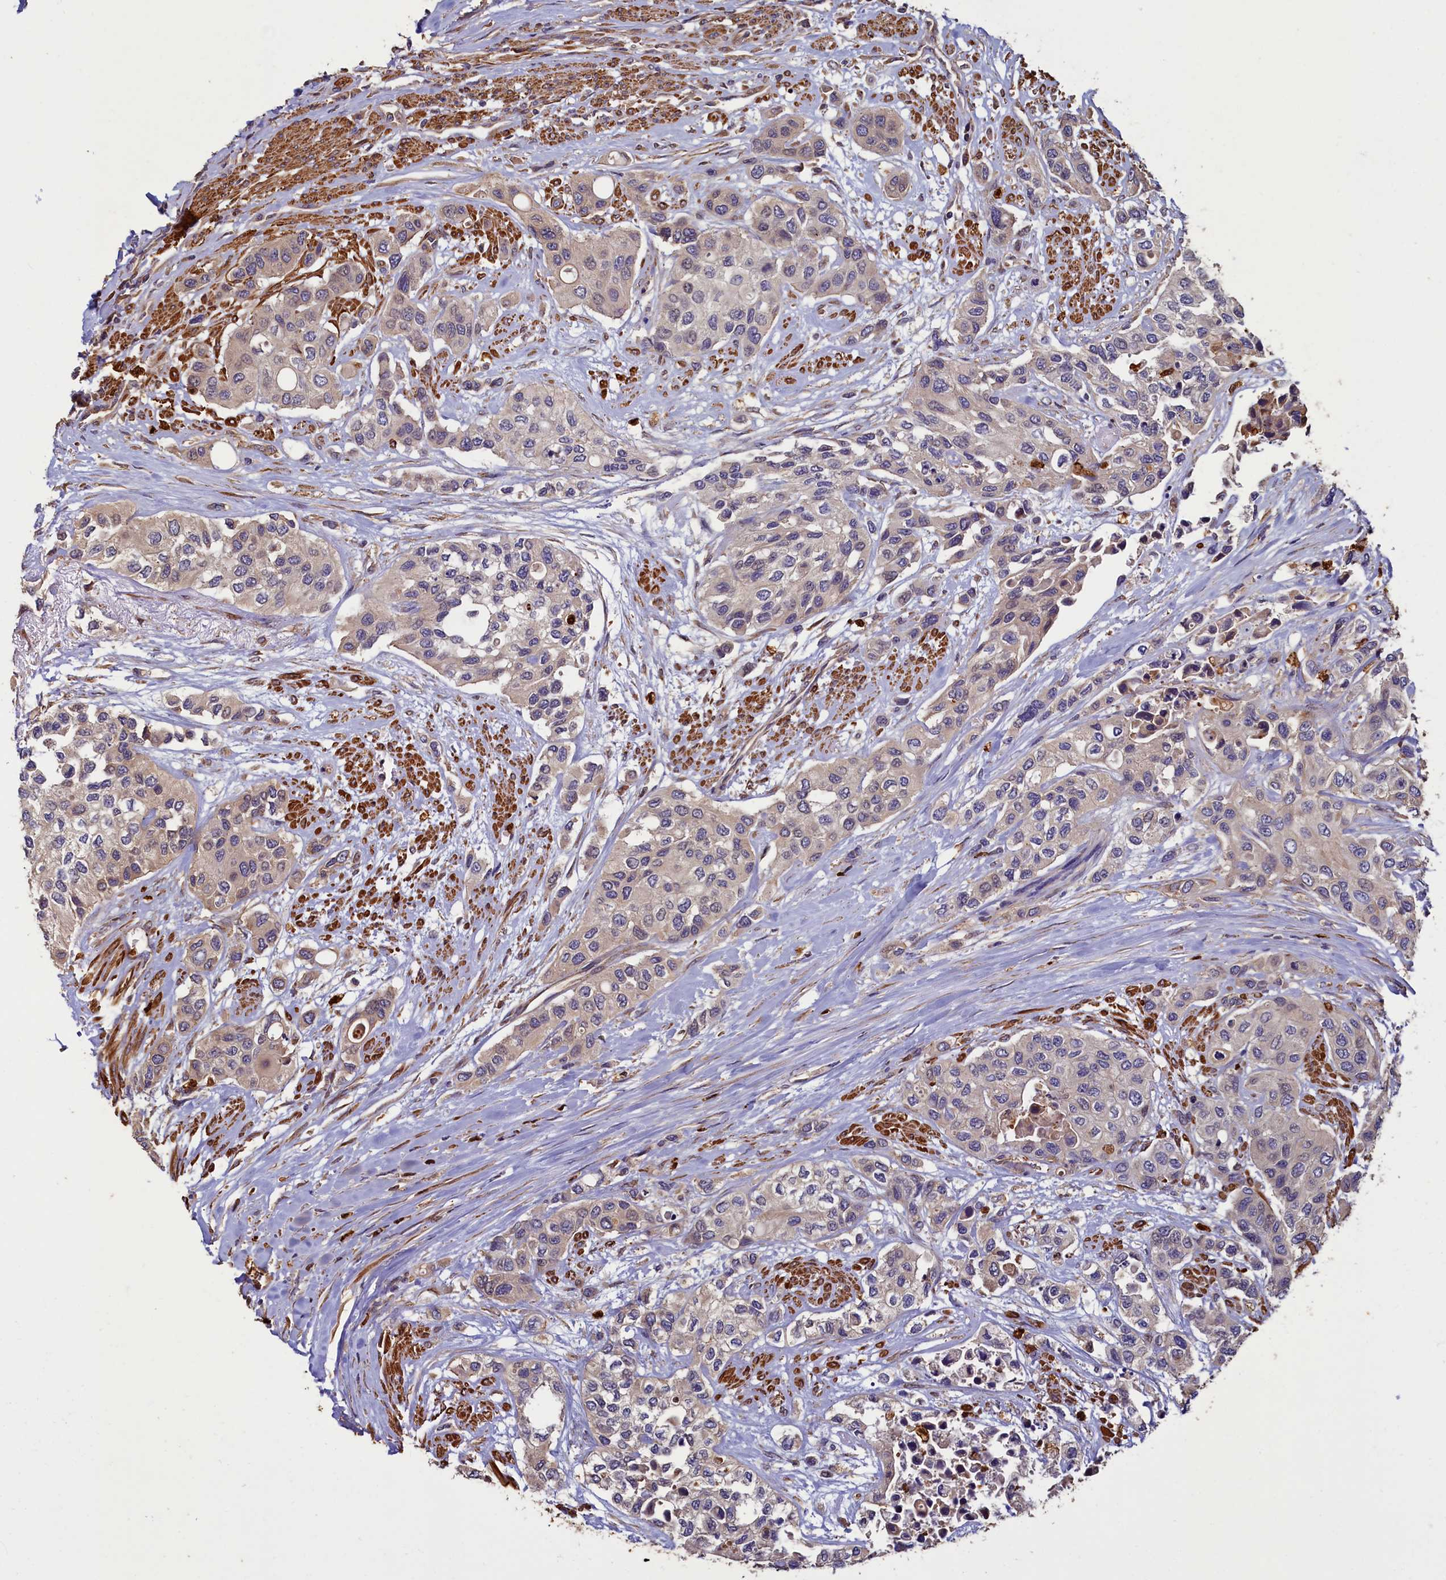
{"staining": {"intensity": "weak", "quantity": "<25%", "location": "cytoplasmic/membranous"}, "tissue": "urothelial cancer", "cell_type": "Tumor cells", "image_type": "cancer", "snomed": [{"axis": "morphology", "description": "Normal tissue, NOS"}, {"axis": "morphology", "description": "Urothelial carcinoma, High grade"}, {"axis": "topography", "description": "Vascular tissue"}, {"axis": "topography", "description": "Urinary bladder"}], "caption": "Protein analysis of high-grade urothelial carcinoma reveals no significant expression in tumor cells.", "gene": "CCDC102B", "patient": {"sex": "female", "age": 56}}